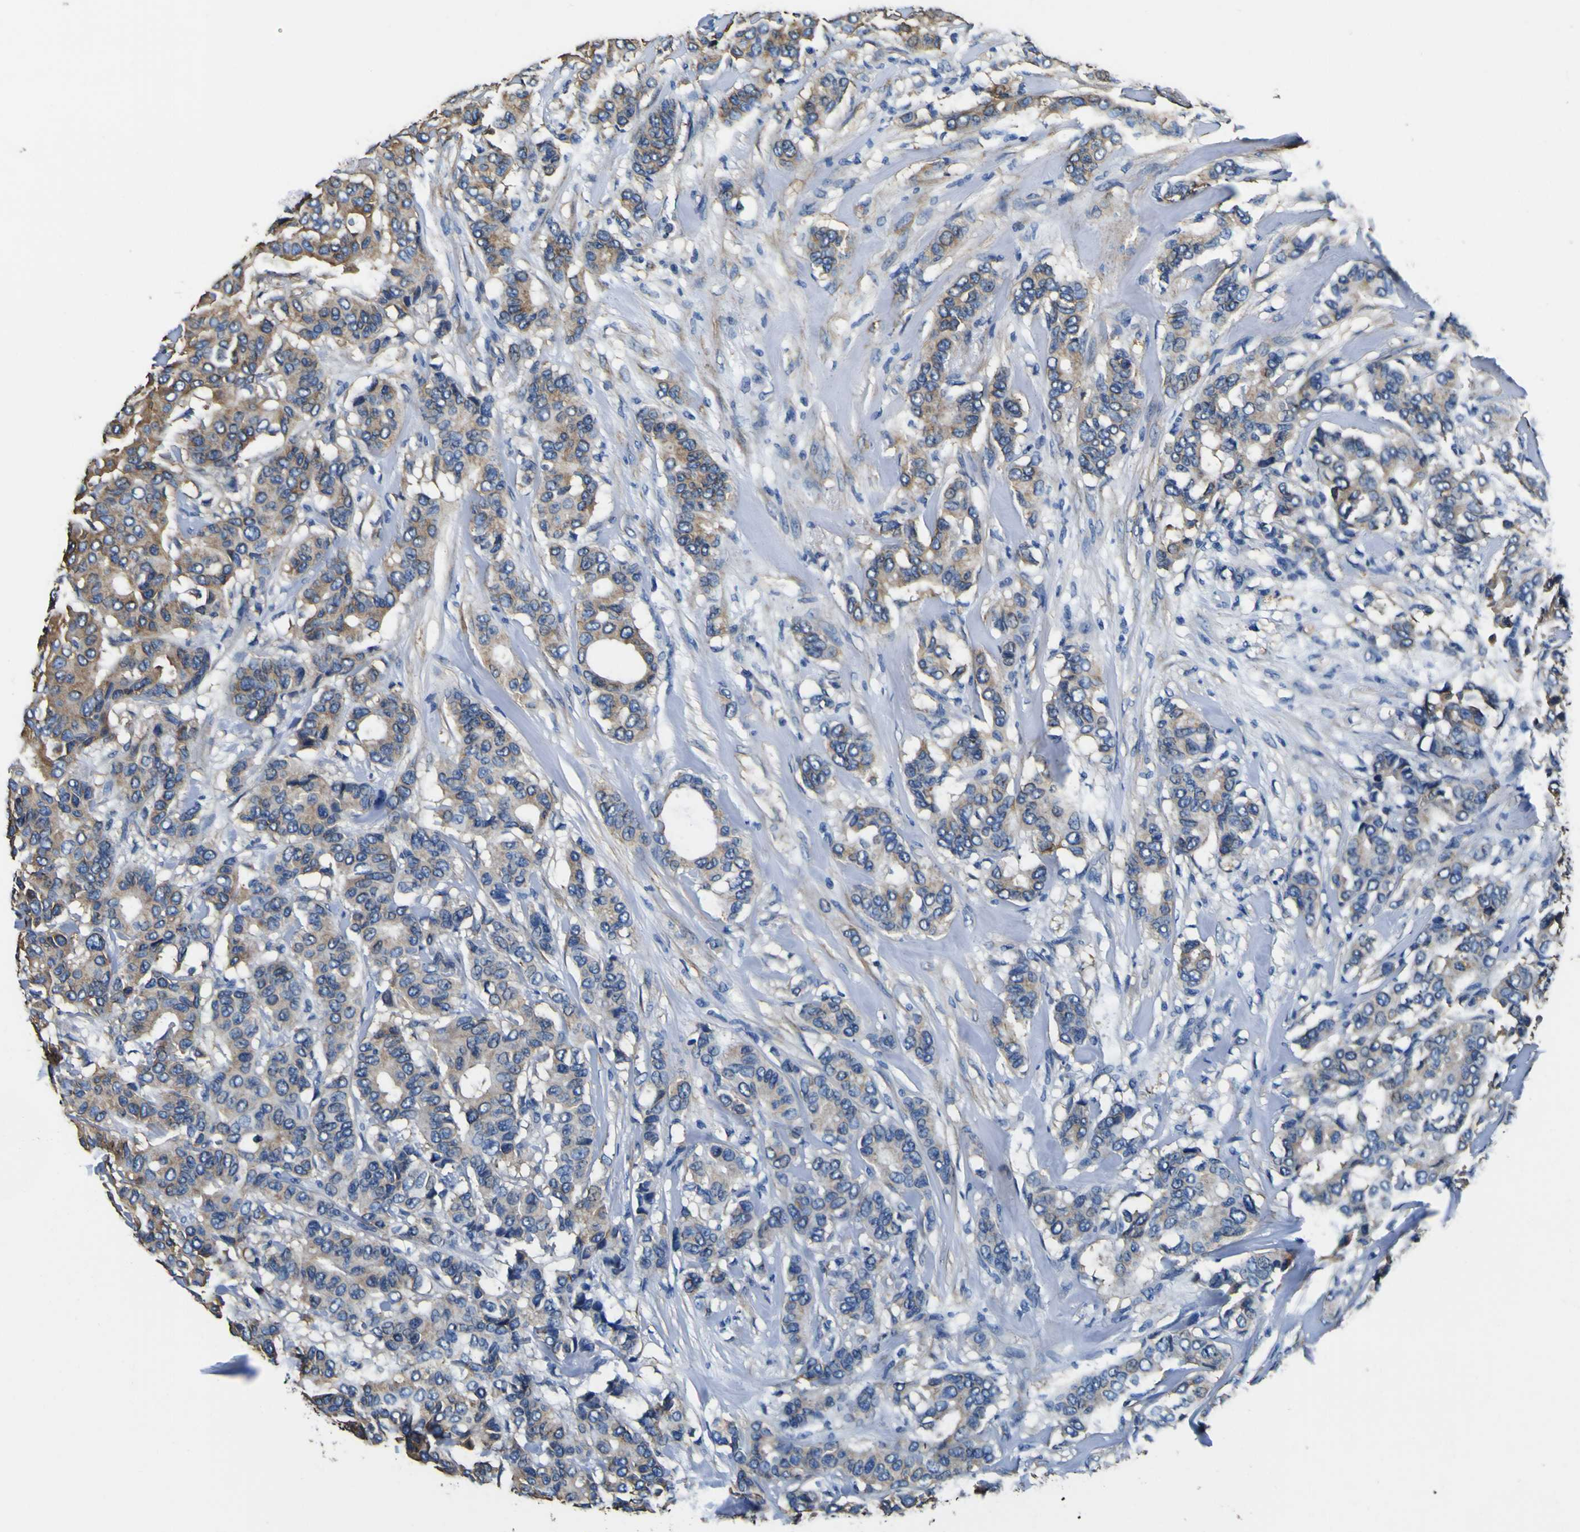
{"staining": {"intensity": "weak", "quantity": ">75%", "location": "cytoplasmic/membranous"}, "tissue": "breast cancer", "cell_type": "Tumor cells", "image_type": "cancer", "snomed": [{"axis": "morphology", "description": "Duct carcinoma"}, {"axis": "topography", "description": "Breast"}], "caption": "A low amount of weak cytoplasmic/membranous expression is seen in about >75% of tumor cells in breast cancer tissue. The staining is performed using DAB (3,3'-diaminobenzidine) brown chromogen to label protein expression. The nuclei are counter-stained blue using hematoxylin.", "gene": "TUBA1B", "patient": {"sex": "female", "age": 87}}